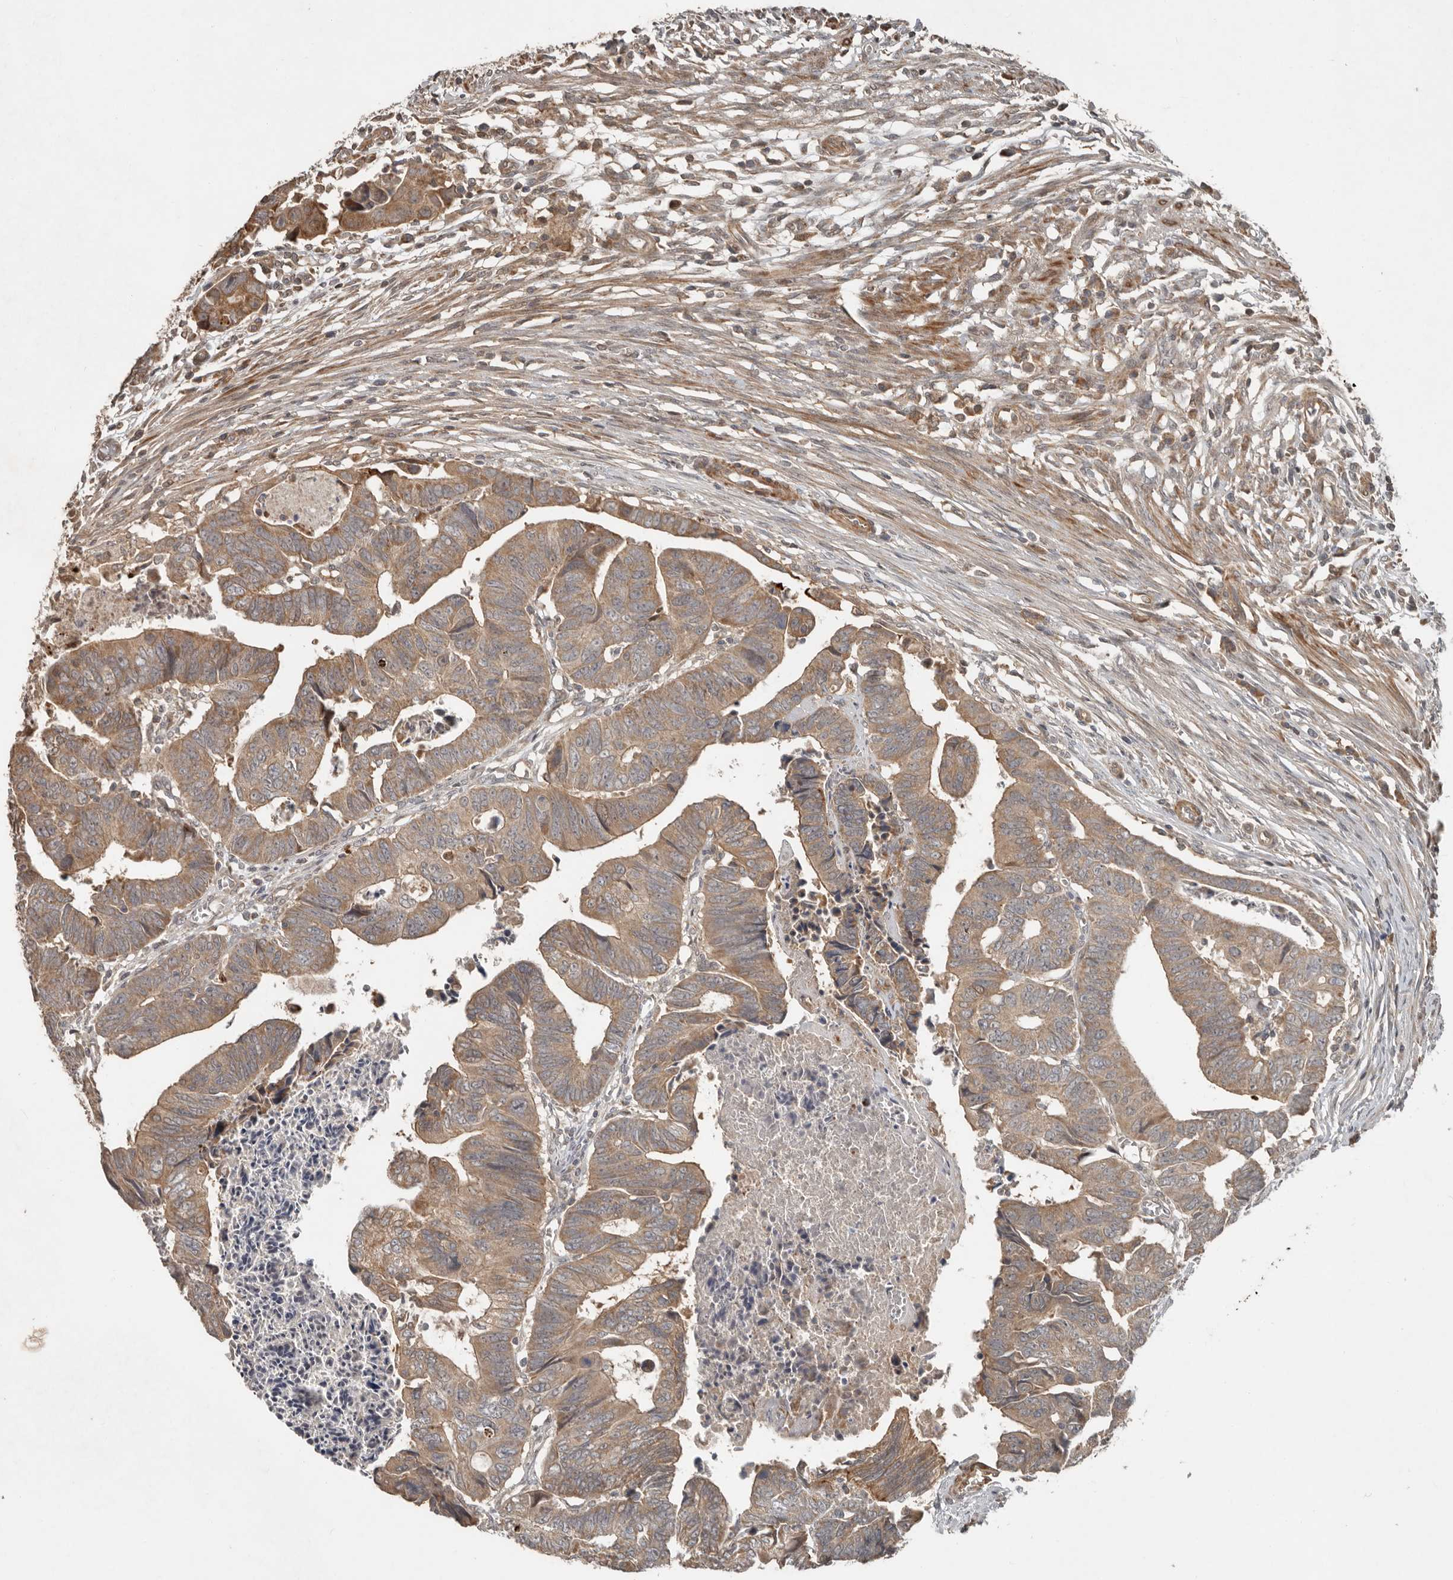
{"staining": {"intensity": "moderate", "quantity": ">75%", "location": "cytoplasmic/membranous"}, "tissue": "colorectal cancer", "cell_type": "Tumor cells", "image_type": "cancer", "snomed": [{"axis": "morphology", "description": "Adenocarcinoma, NOS"}, {"axis": "topography", "description": "Rectum"}], "caption": "The micrograph shows a brown stain indicating the presence of a protein in the cytoplasmic/membranous of tumor cells in colorectal adenocarcinoma.", "gene": "SLC6A7", "patient": {"sex": "female", "age": 65}}